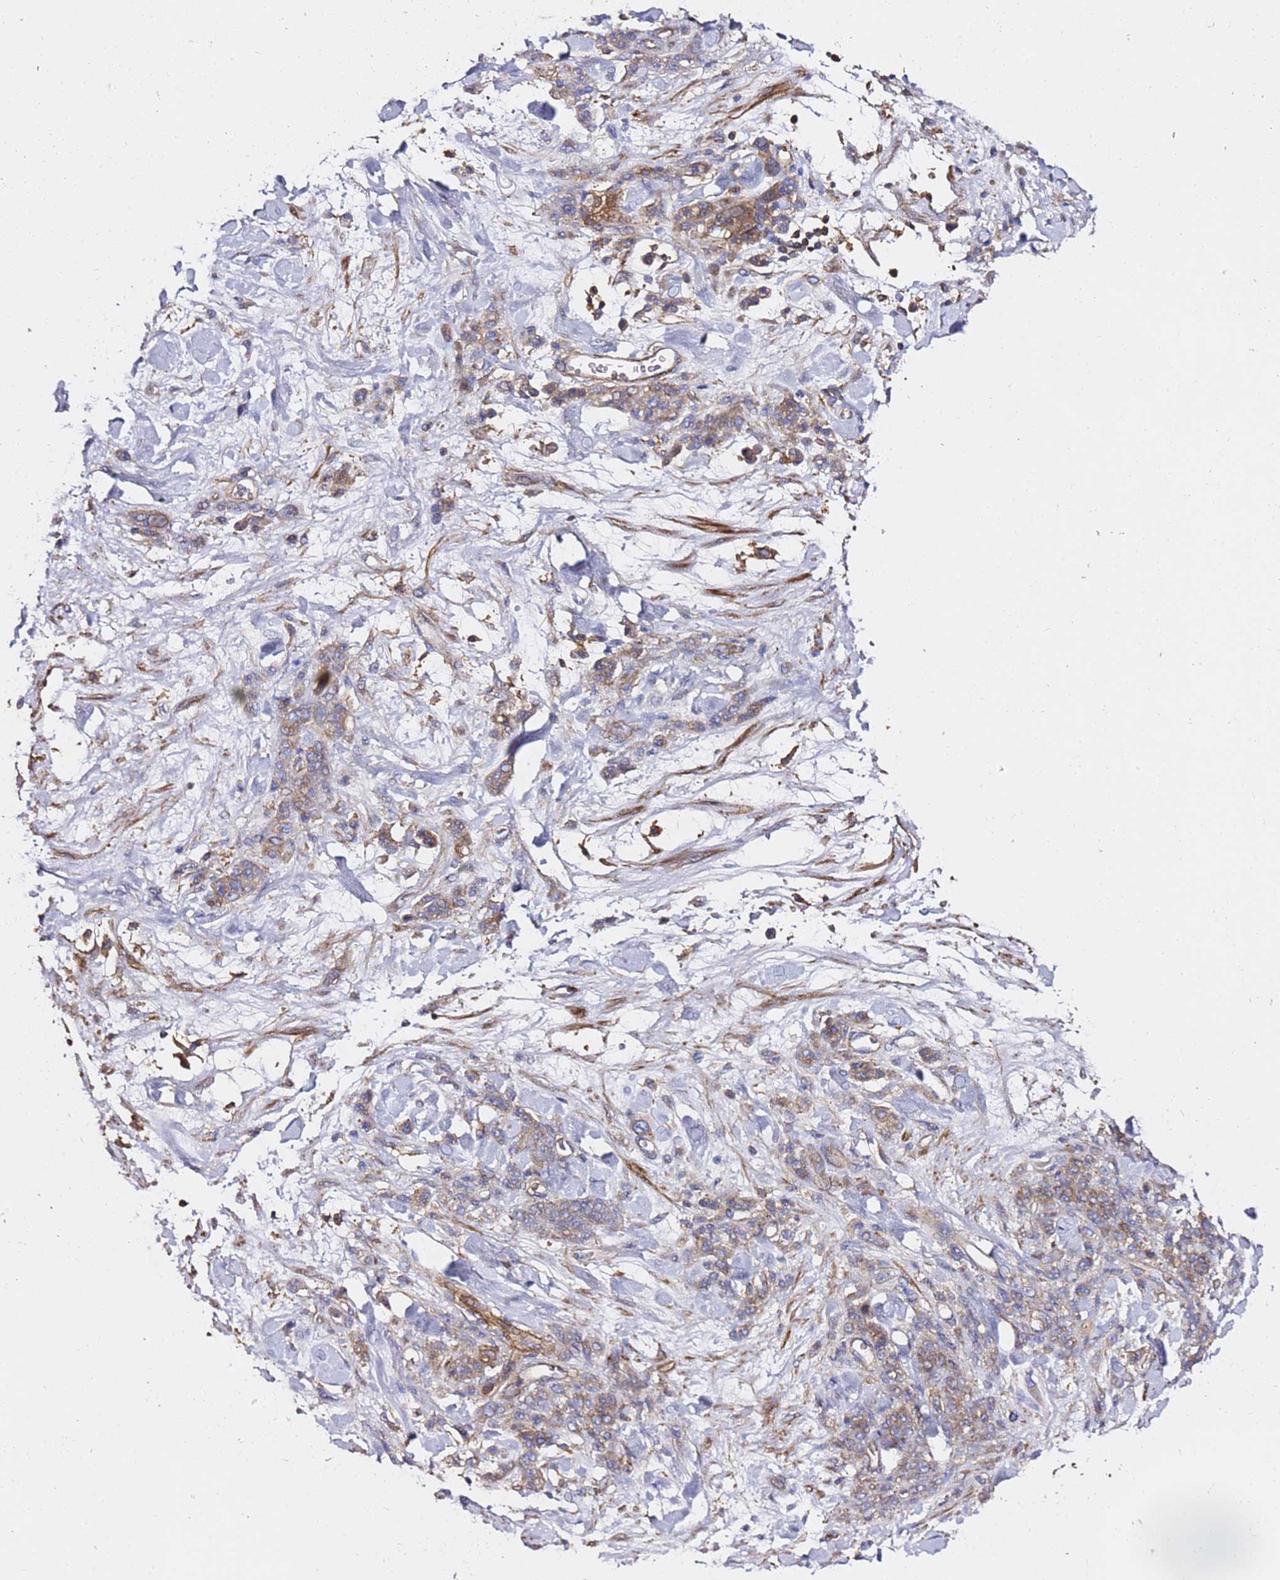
{"staining": {"intensity": "weak", "quantity": "25%-75%", "location": "cytoplasmic/membranous"}, "tissue": "stomach cancer", "cell_type": "Tumor cells", "image_type": "cancer", "snomed": [{"axis": "morphology", "description": "Normal tissue, NOS"}, {"axis": "morphology", "description": "Adenocarcinoma, NOS"}, {"axis": "topography", "description": "Stomach"}], "caption": "Stomach cancer was stained to show a protein in brown. There is low levels of weak cytoplasmic/membranous positivity in about 25%-75% of tumor cells.", "gene": "ZFP36L2", "patient": {"sex": "male", "age": 82}}